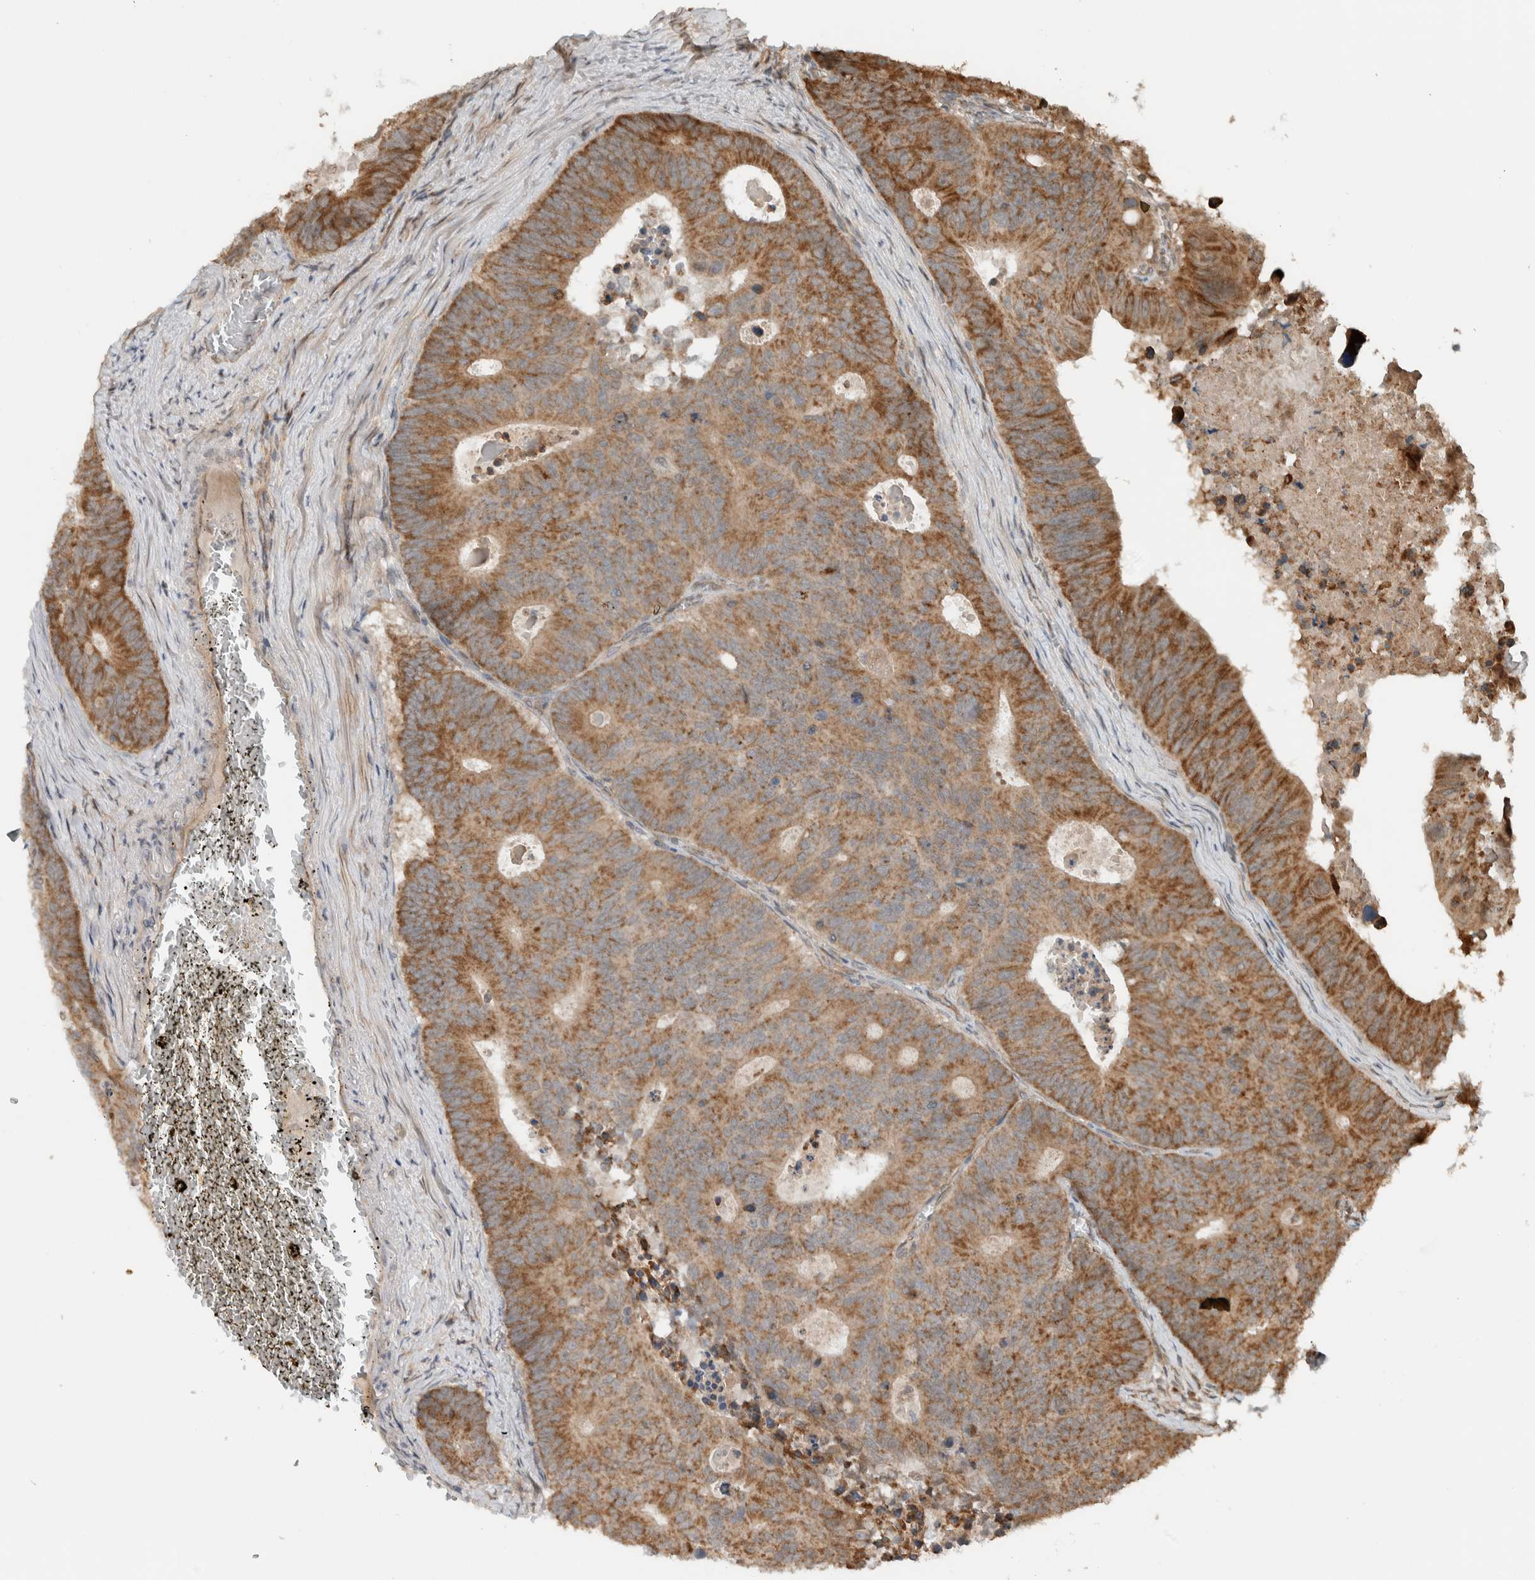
{"staining": {"intensity": "moderate", "quantity": ">75%", "location": "cytoplasmic/membranous"}, "tissue": "colorectal cancer", "cell_type": "Tumor cells", "image_type": "cancer", "snomed": [{"axis": "morphology", "description": "Adenocarcinoma, NOS"}, {"axis": "topography", "description": "Colon"}], "caption": "Protein expression by immunohistochemistry (IHC) displays moderate cytoplasmic/membranous positivity in approximately >75% of tumor cells in adenocarcinoma (colorectal). Ihc stains the protein of interest in brown and the nuclei are stained blue.", "gene": "KLHL6", "patient": {"sex": "male", "age": 87}}